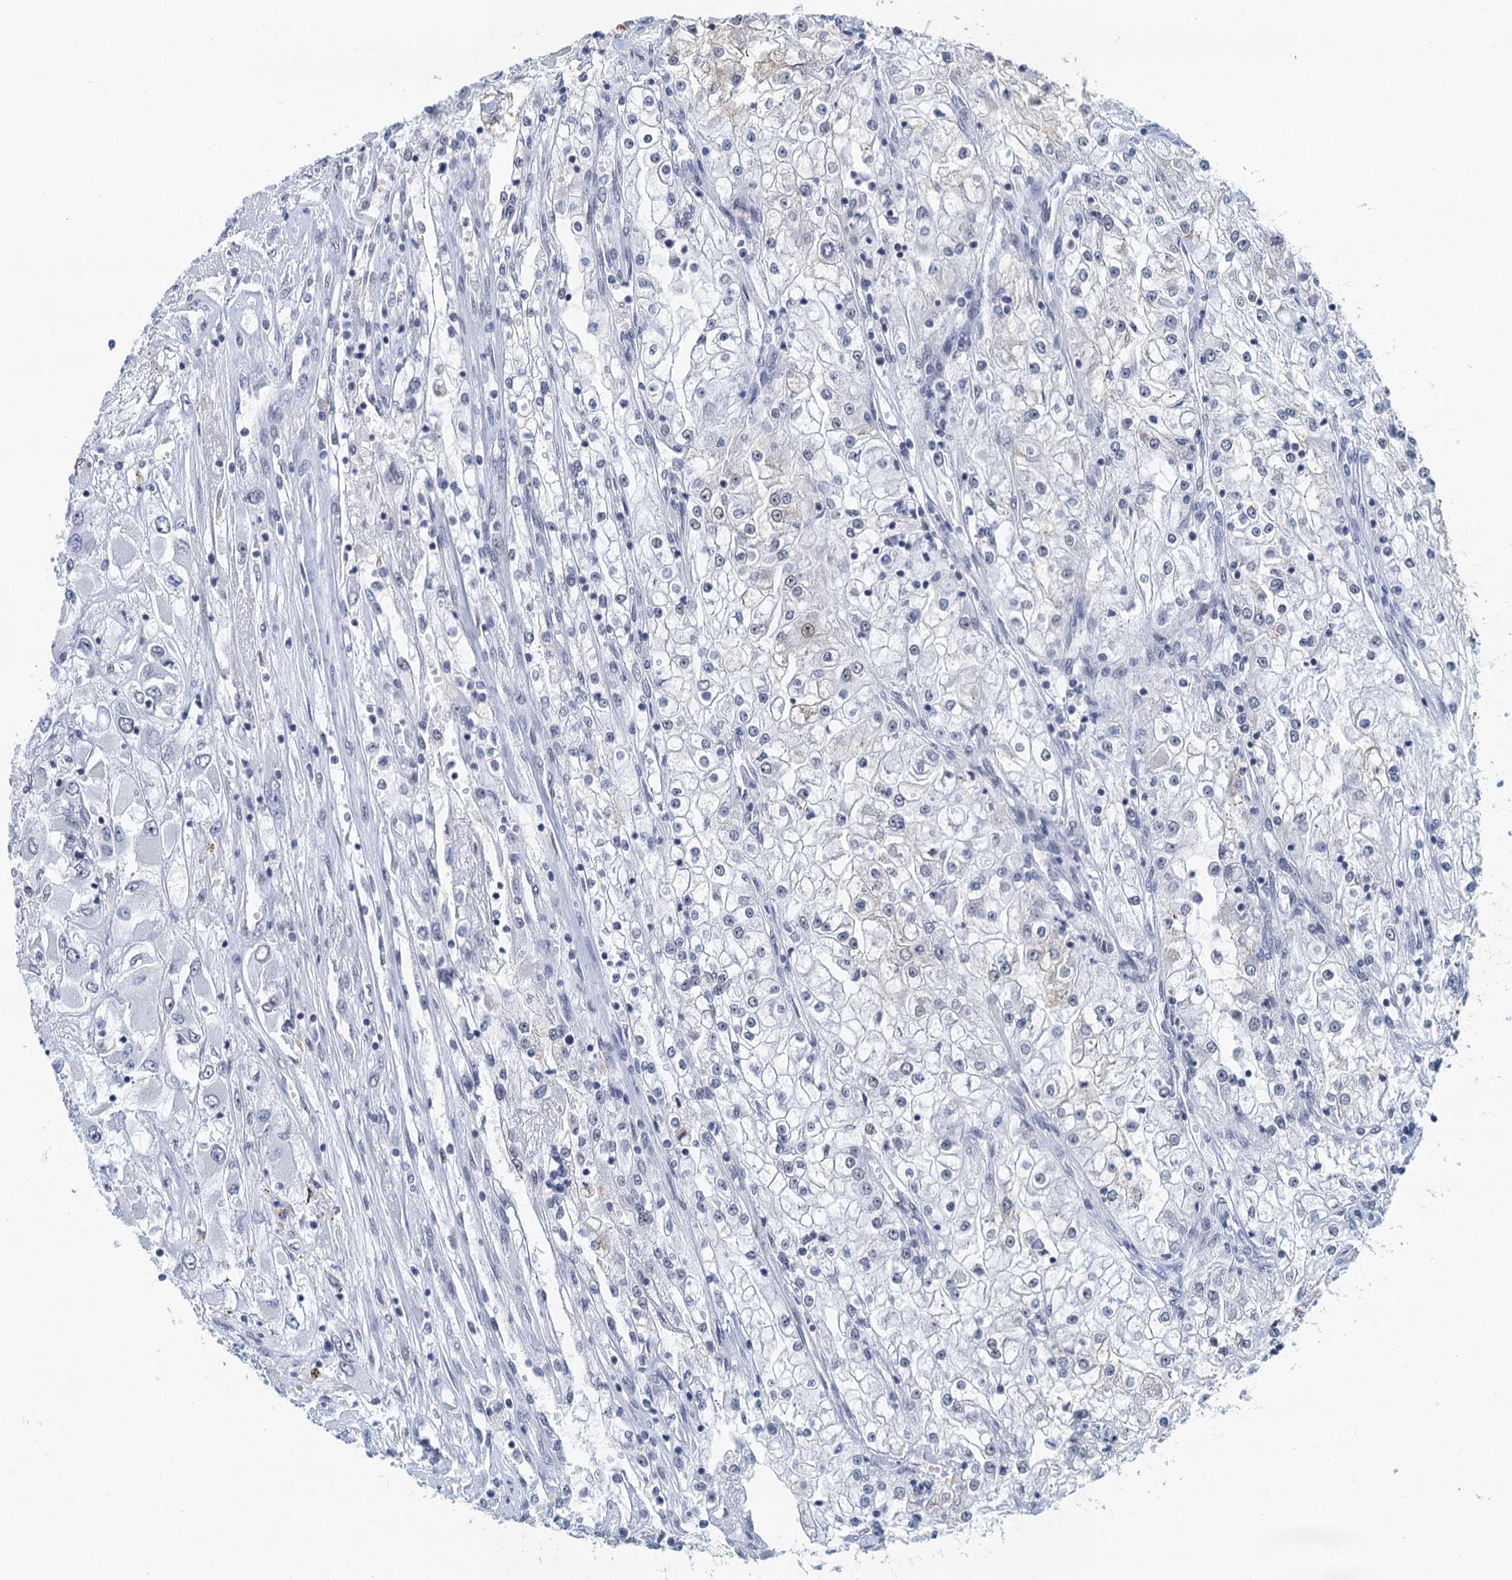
{"staining": {"intensity": "weak", "quantity": "<25%", "location": "cytoplasmic/membranous"}, "tissue": "renal cancer", "cell_type": "Tumor cells", "image_type": "cancer", "snomed": [{"axis": "morphology", "description": "Adenocarcinoma, NOS"}, {"axis": "topography", "description": "Kidney"}], "caption": "Histopathology image shows no significant protein staining in tumor cells of adenocarcinoma (renal).", "gene": "EPS8L1", "patient": {"sex": "female", "age": 52}}